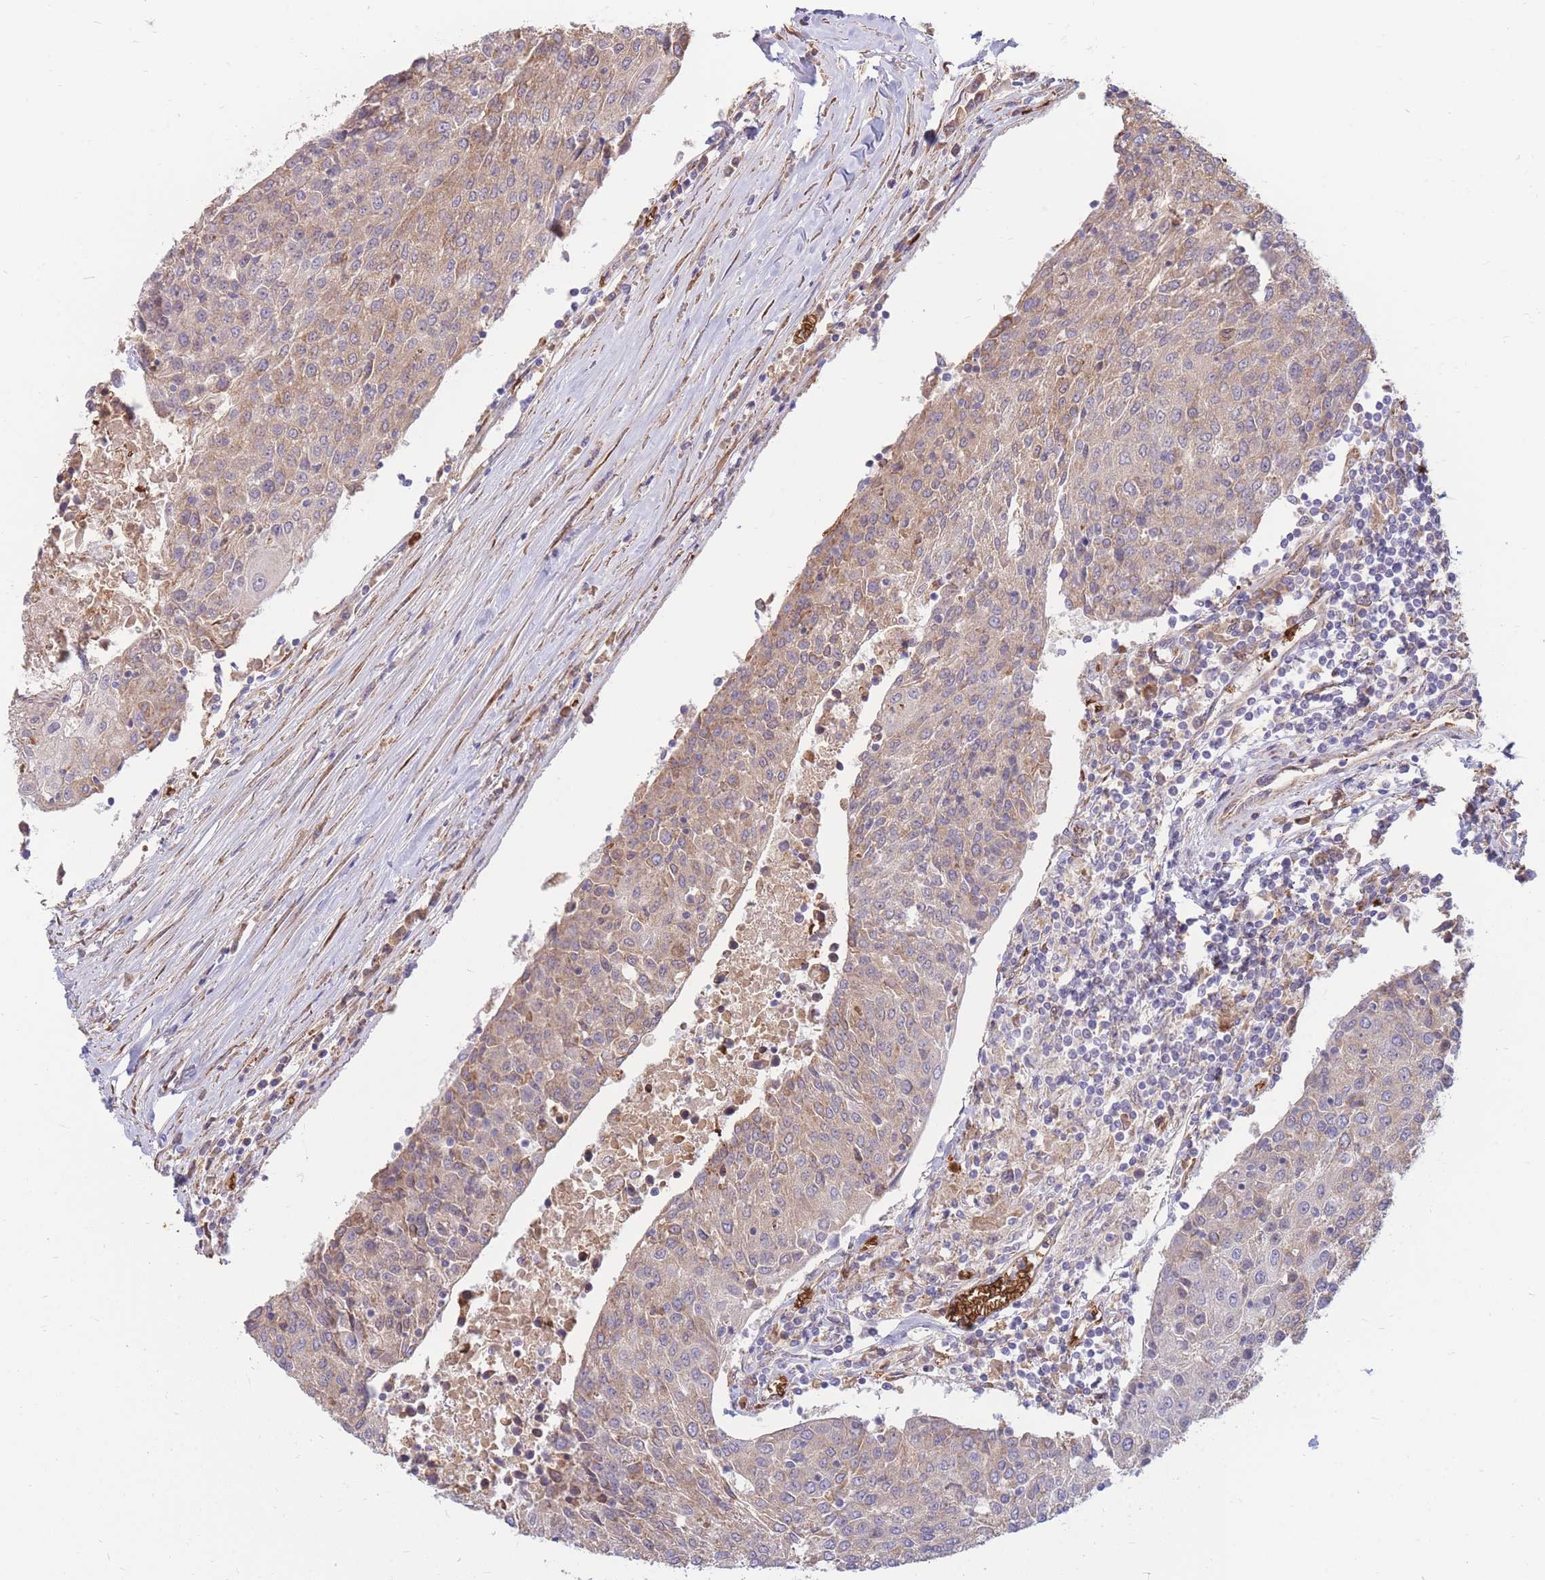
{"staining": {"intensity": "moderate", "quantity": "25%-75%", "location": "cytoplasmic/membranous"}, "tissue": "urothelial cancer", "cell_type": "Tumor cells", "image_type": "cancer", "snomed": [{"axis": "morphology", "description": "Urothelial carcinoma, High grade"}, {"axis": "topography", "description": "Urinary bladder"}], "caption": "Tumor cells display medium levels of moderate cytoplasmic/membranous positivity in about 25%-75% of cells in human urothelial cancer. (DAB (3,3'-diaminobenzidine) IHC with brightfield microscopy, high magnification).", "gene": "ATP10D", "patient": {"sex": "female", "age": 85}}